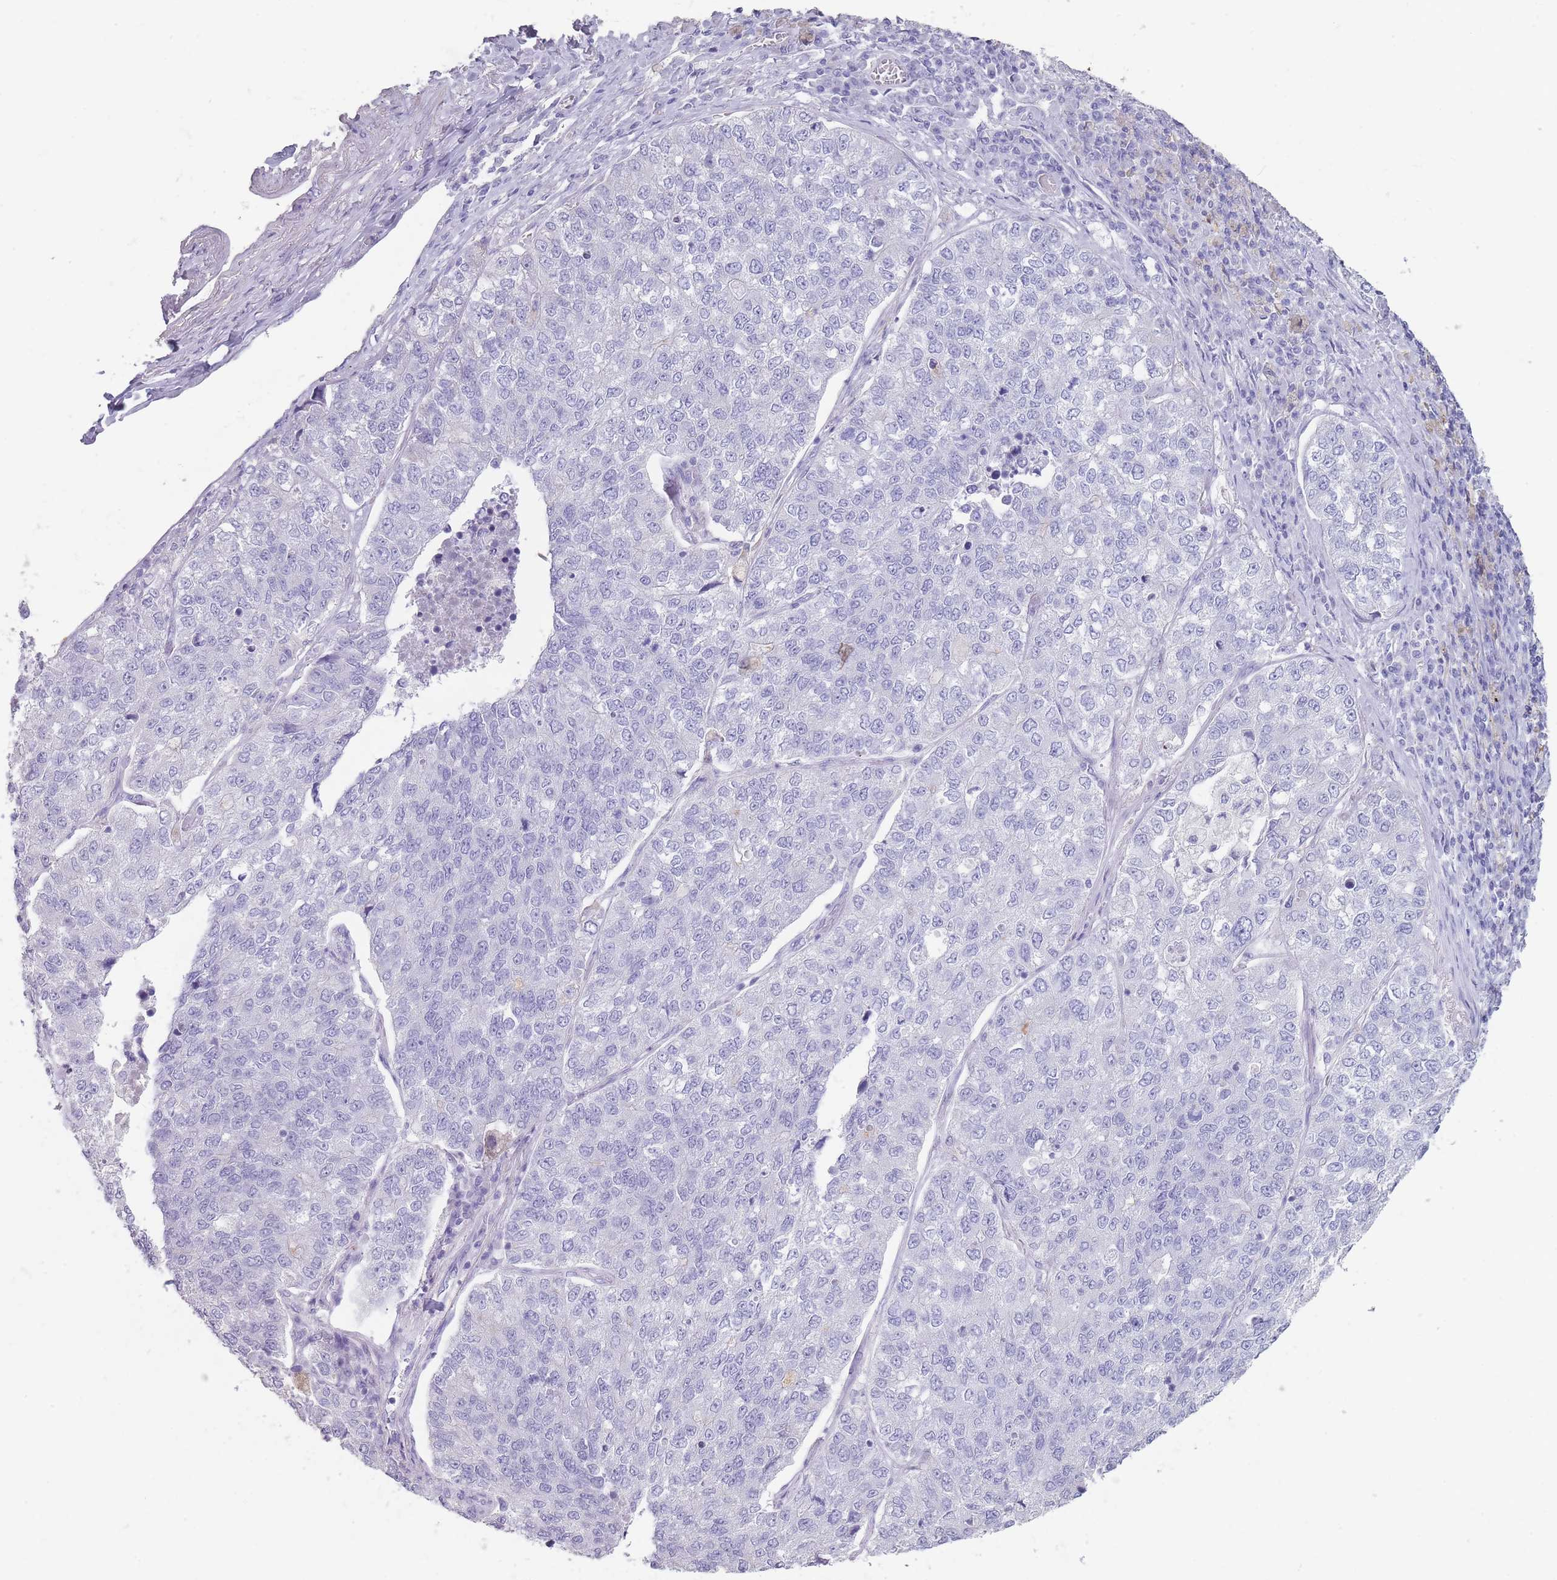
{"staining": {"intensity": "negative", "quantity": "none", "location": "none"}, "tissue": "lung cancer", "cell_type": "Tumor cells", "image_type": "cancer", "snomed": [{"axis": "morphology", "description": "Adenocarcinoma, NOS"}, {"axis": "topography", "description": "Lung"}], "caption": "Lung cancer was stained to show a protein in brown. There is no significant positivity in tumor cells. The staining was performed using DAB (3,3'-diaminobenzidine) to visualize the protein expression in brown, while the nuclei were stained in blue with hematoxylin (Magnification: 20x).", "gene": "RHBG", "patient": {"sex": "male", "age": 49}}